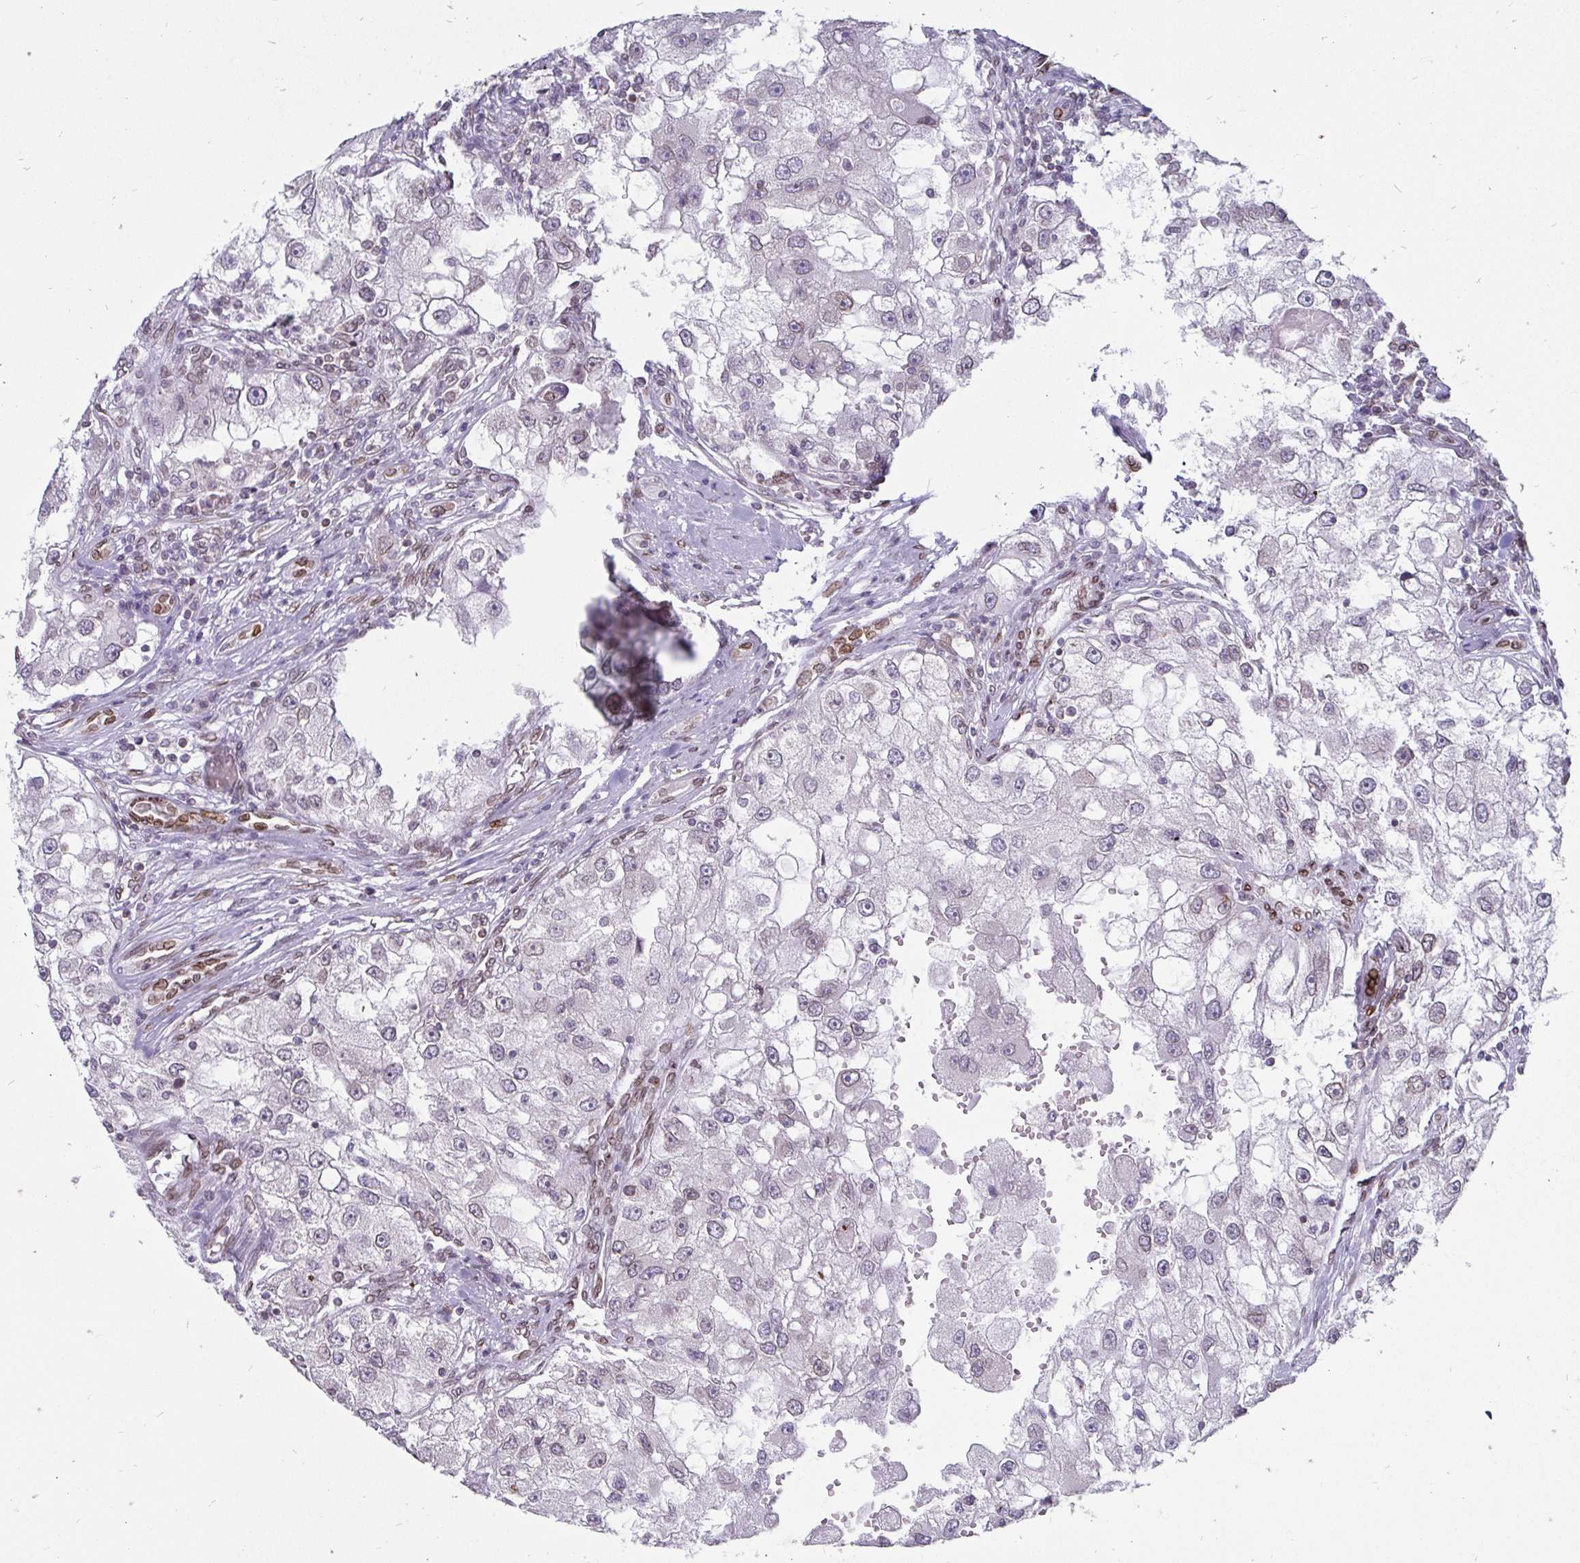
{"staining": {"intensity": "weak", "quantity": "<25%", "location": "cytoplasmic/membranous,nuclear"}, "tissue": "renal cancer", "cell_type": "Tumor cells", "image_type": "cancer", "snomed": [{"axis": "morphology", "description": "Adenocarcinoma, NOS"}, {"axis": "topography", "description": "Kidney"}], "caption": "The micrograph displays no staining of tumor cells in renal cancer.", "gene": "EMD", "patient": {"sex": "male", "age": 63}}